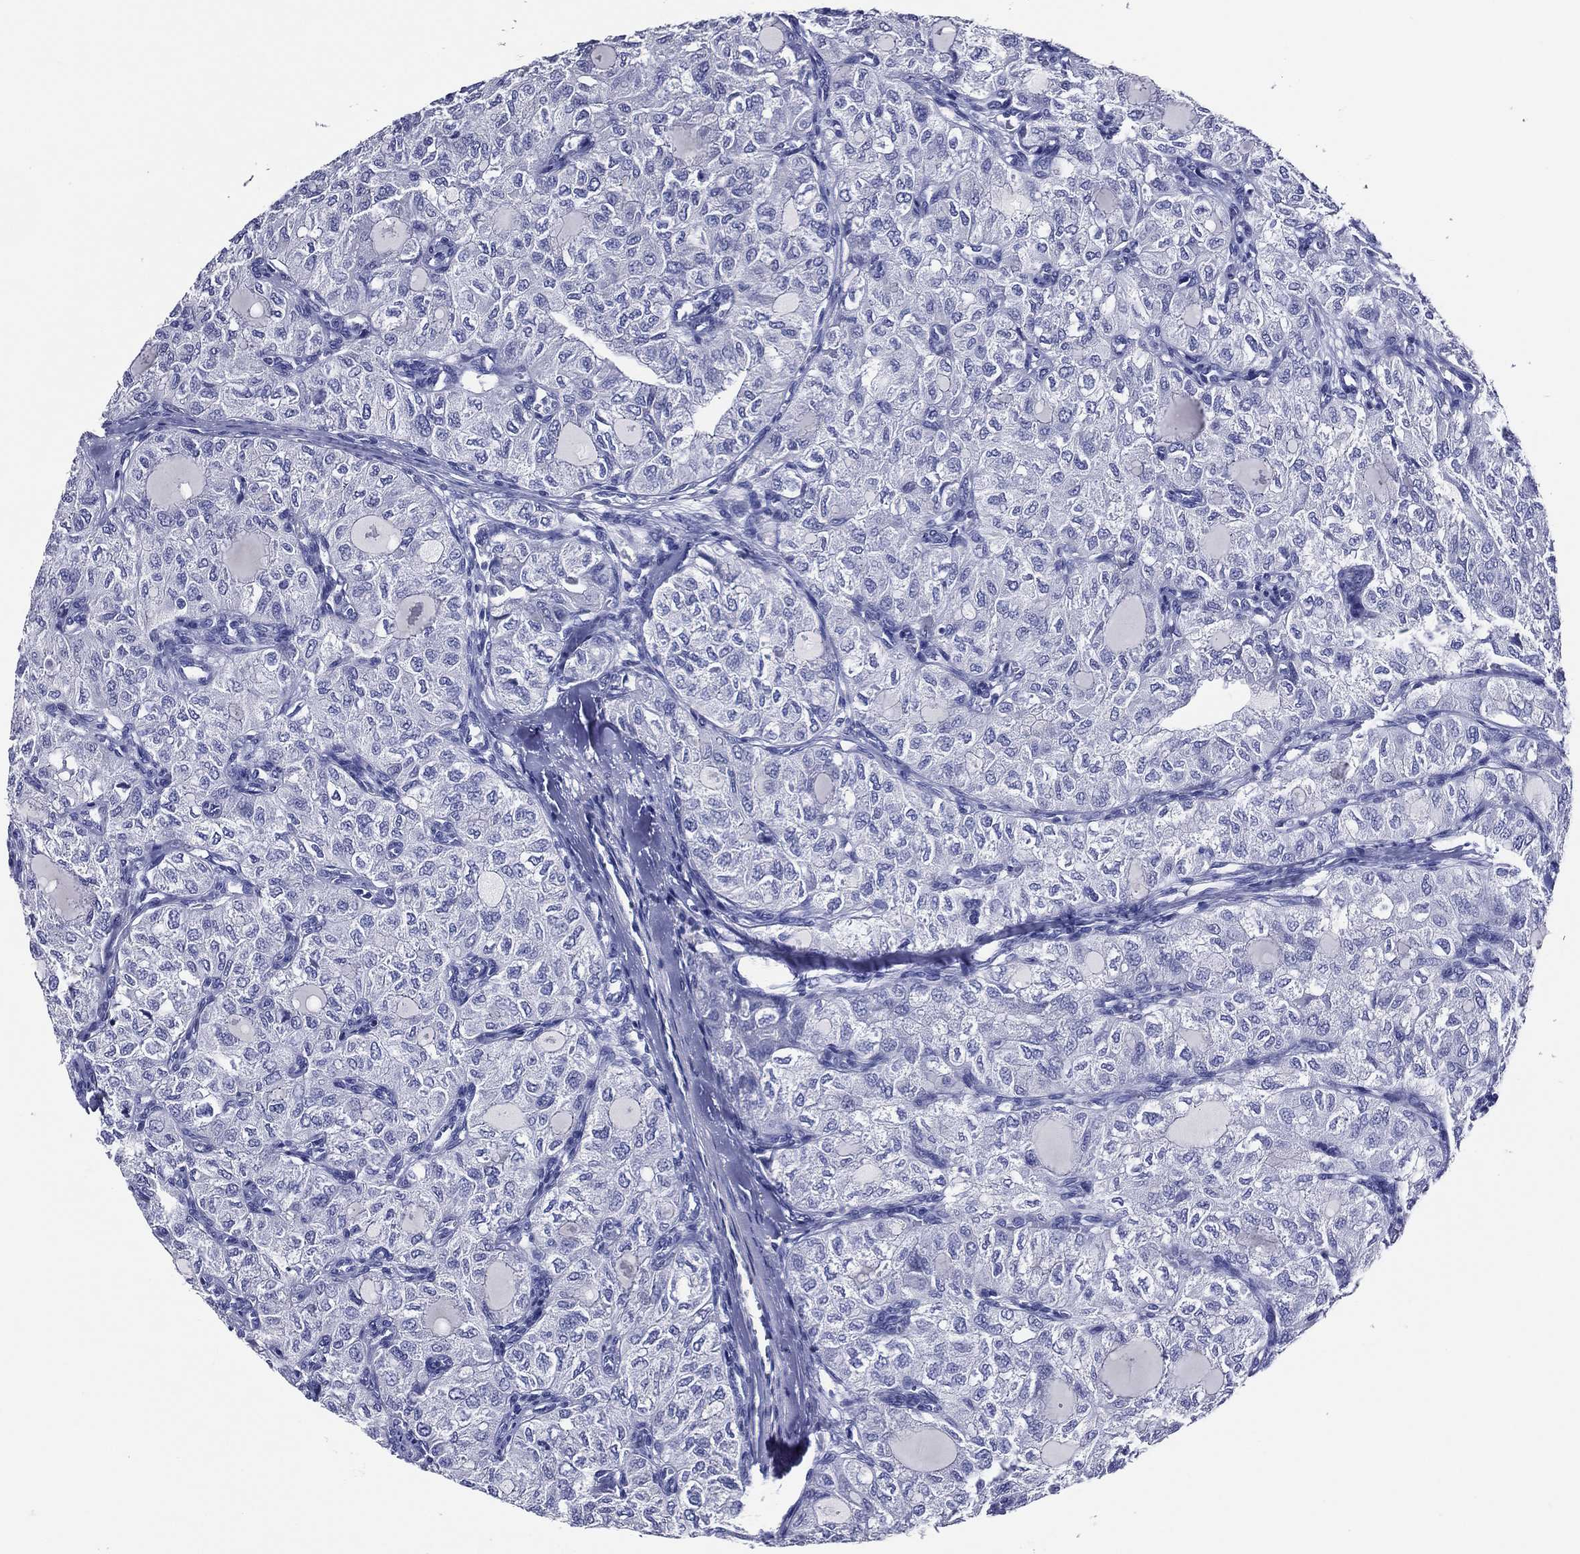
{"staining": {"intensity": "negative", "quantity": "none", "location": "none"}, "tissue": "thyroid cancer", "cell_type": "Tumor cells", "image_type": "cancer", "snomed": [{"axis": "morphology", "description": "Follicular adenoma carcinoma, NOS"}, {"axis": "topography", "description": "Thyroid gland"}], "caption": "Immunohistochemical staining of human thyroid cancer (follicular adenoma carcinoma) shows no significant expression in tumor cells.", "gene": "ACE2", "patient": {"sex": "male", "age": 75}}